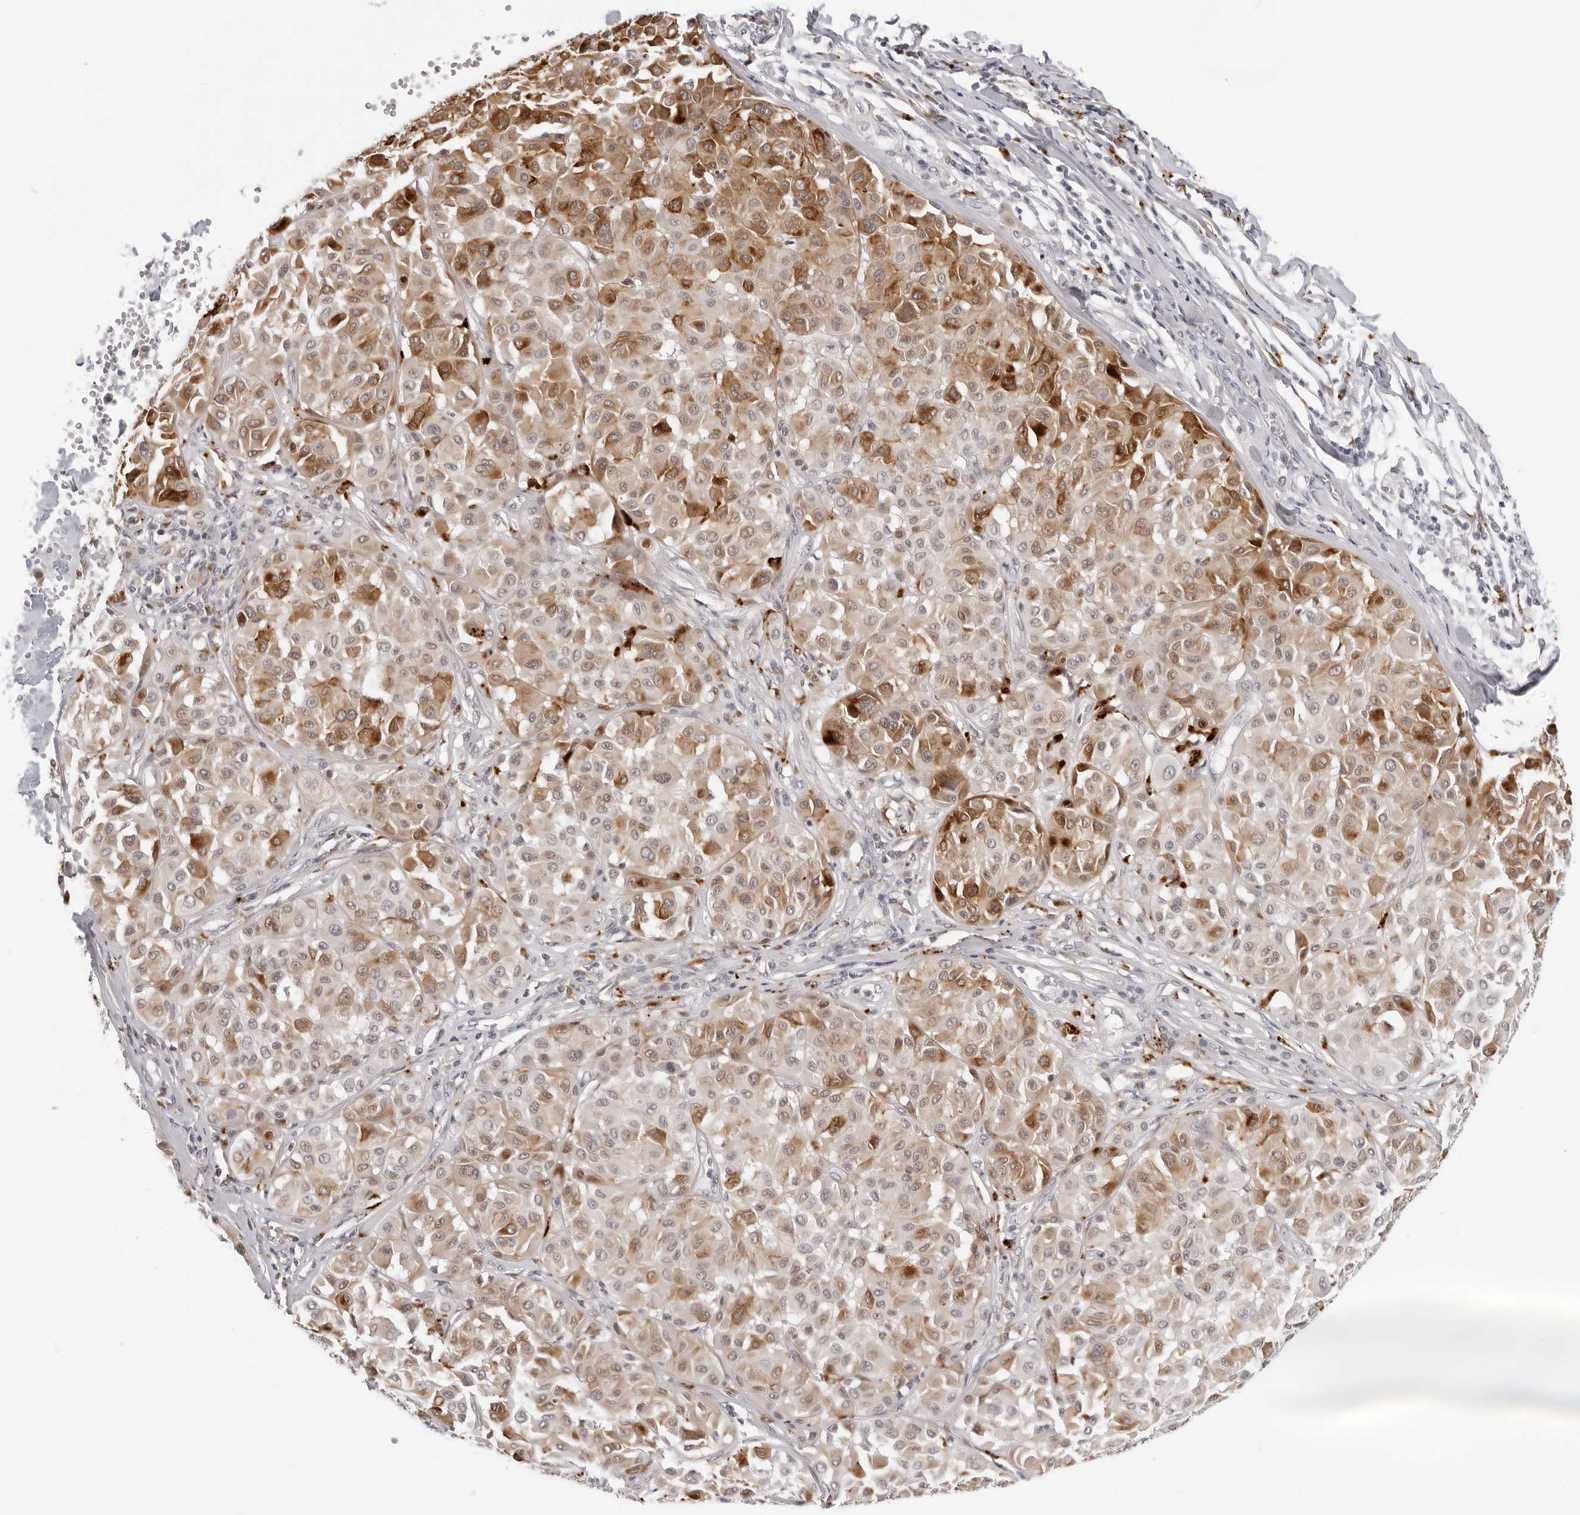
{"staining": {"intensity": "moderate", "quantity": "25%-75%", "location": "cytoplasmic/membranous"}, "tissue": "melanoma", "cell_type": "Tumor cells", "image_type": "cancer", "snomed": [{"axis": "morphology", "description": "Malignant melanoma, Metastatic site"}, {"axis": "topography", "description": "Soft tissue"}], "caption": "Malignant melanoma (metastatic site) stained with a protein marker exhibits moderate staining in tumor cells.", "gene": "STRADB", "patient": {"sex": "male", "age": 41}}